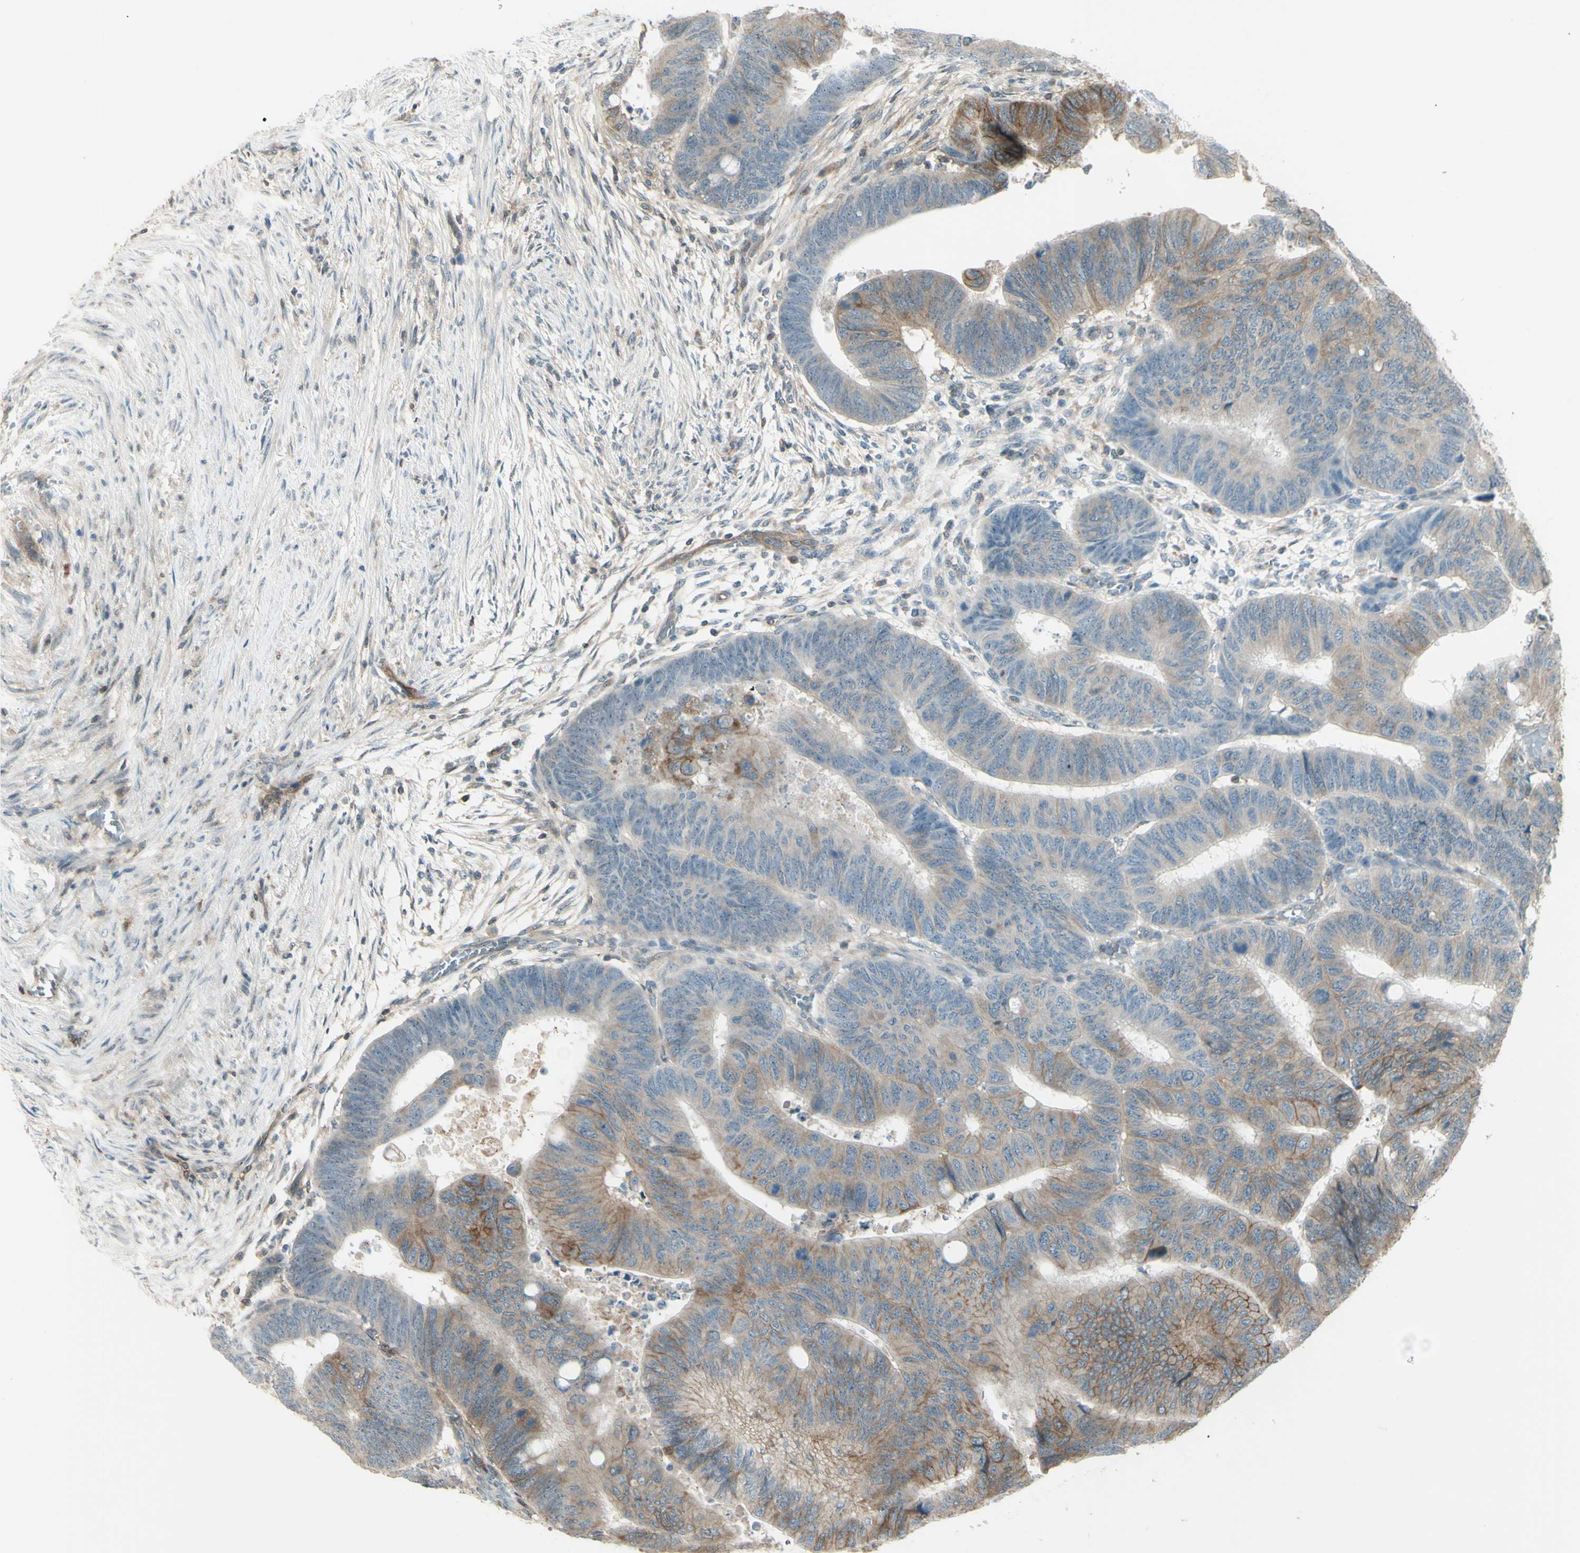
{"staining": {"intensity": "strong", "quantity": "25%-75%", "location": "cytoplasmic/membranous"}, "tissue": "colorectal cancer", "cell_type": "Tumor cells", "image_type": "cancer", "snomed": [{"axis": "morphology", "description": "Normal tissue, NOS"}, {"axis": "morphology", "description": "Adenocarcinoma, NOS"}, {"axis": "topography", "description": "Rectum"}, {"axis": "topography", "description": "Peripheral nerve tissue"}], "caption": "Tumor cells reveal high levels of strong cytoplasmic/membranous staining in approximately 25%-75% of cells in colorectal cancer.", "gene": "FXYD5", "patient": {"sex": "male", "age": 92}}